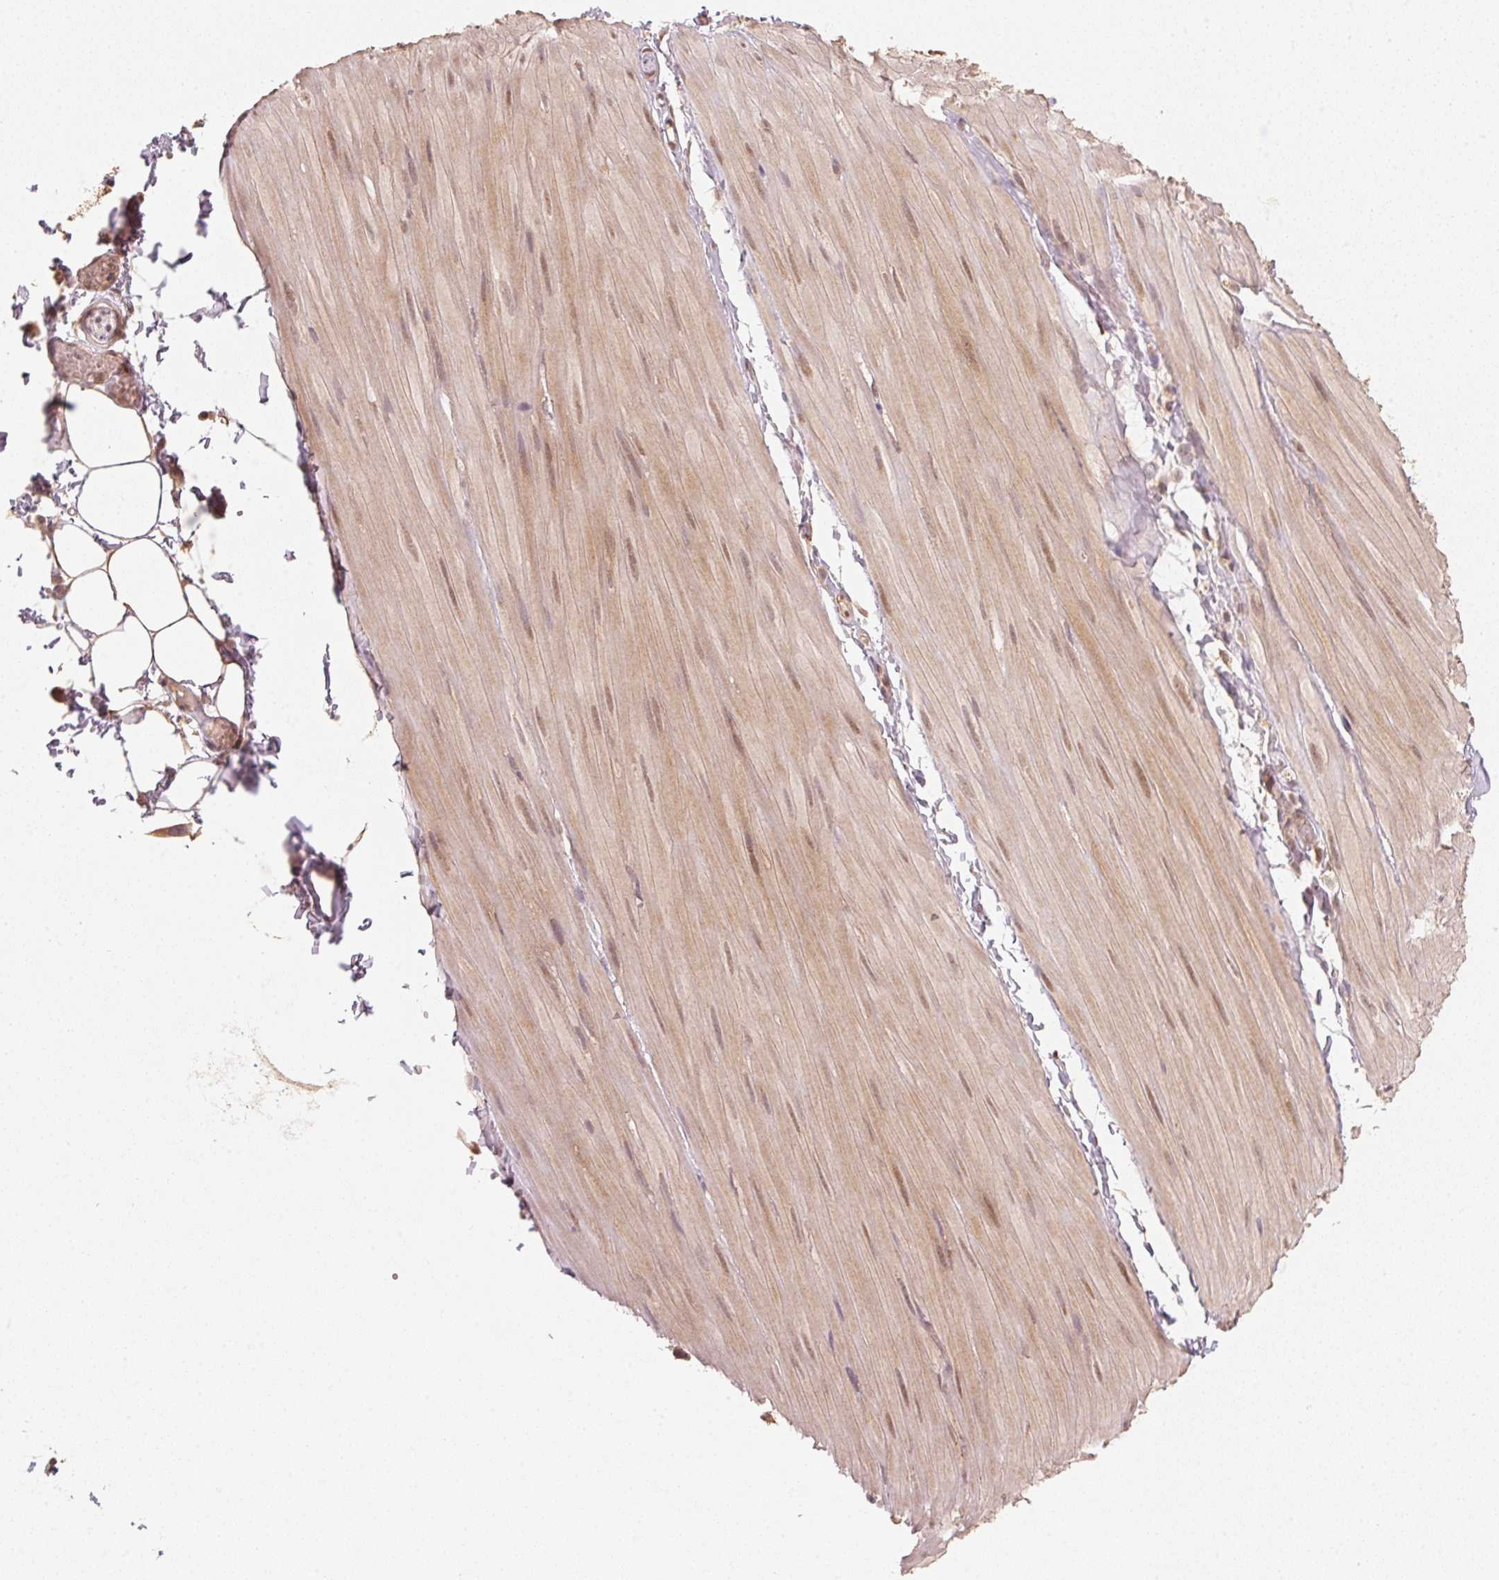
{"staining": {"intensity": "negative", "quantity": "none", "location": "none"}, "tissue": "adipose tissue", "cell_type": "Adipocytes", "image_type": "normal", "snomed": [{"axis": "morphology", "description": "Normal tissue, NOS"}, {"axis": "topography", "description": "Smooth muscle"}, {"axis": "topography", "description": "Peripheral nerve tissue"}], "caption": "This is an IHC histopathology image of unremarkable adipose tissue. There is no positivity in adipocytes.", "gene": "C2orf73", "patient": {"sex": "male", "age": 58}}